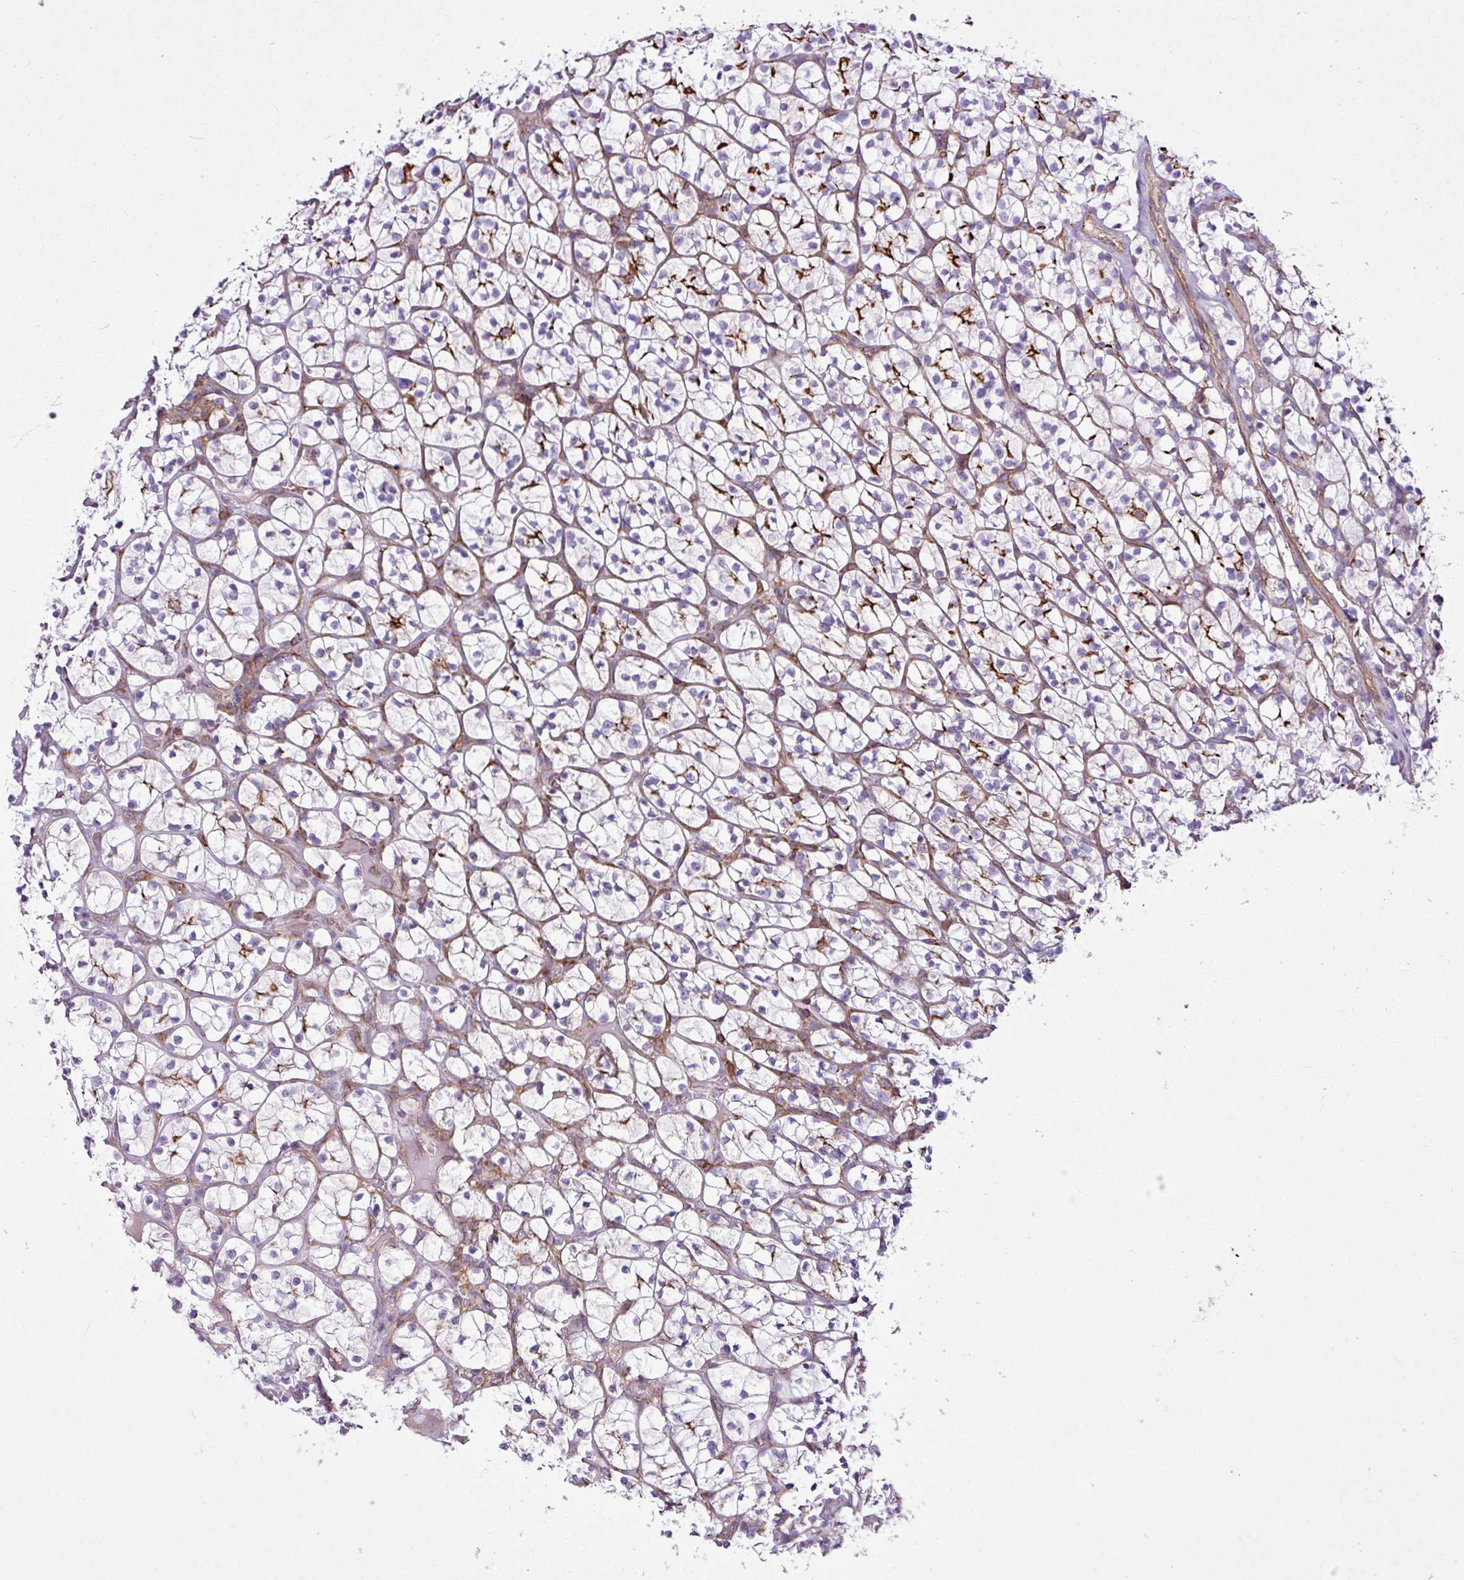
{"staining": {"intensity": "negative", "quantity": "none", "location": "none"}, "tissue": "renal cancer", "cell_type": "Tumor cells", "image_type": "cancer", "snomed": [{"axis": "morphology", "description": "Adenocarcinoma, NOS"}, {"axis": "topography", "description": "Kidney"}], "caption": "This is an IHC histopathology image of renal cancer. There is no expression in tumor cells.", "gene": "EME2", "patient": {"sex": "female", "age": 64}}